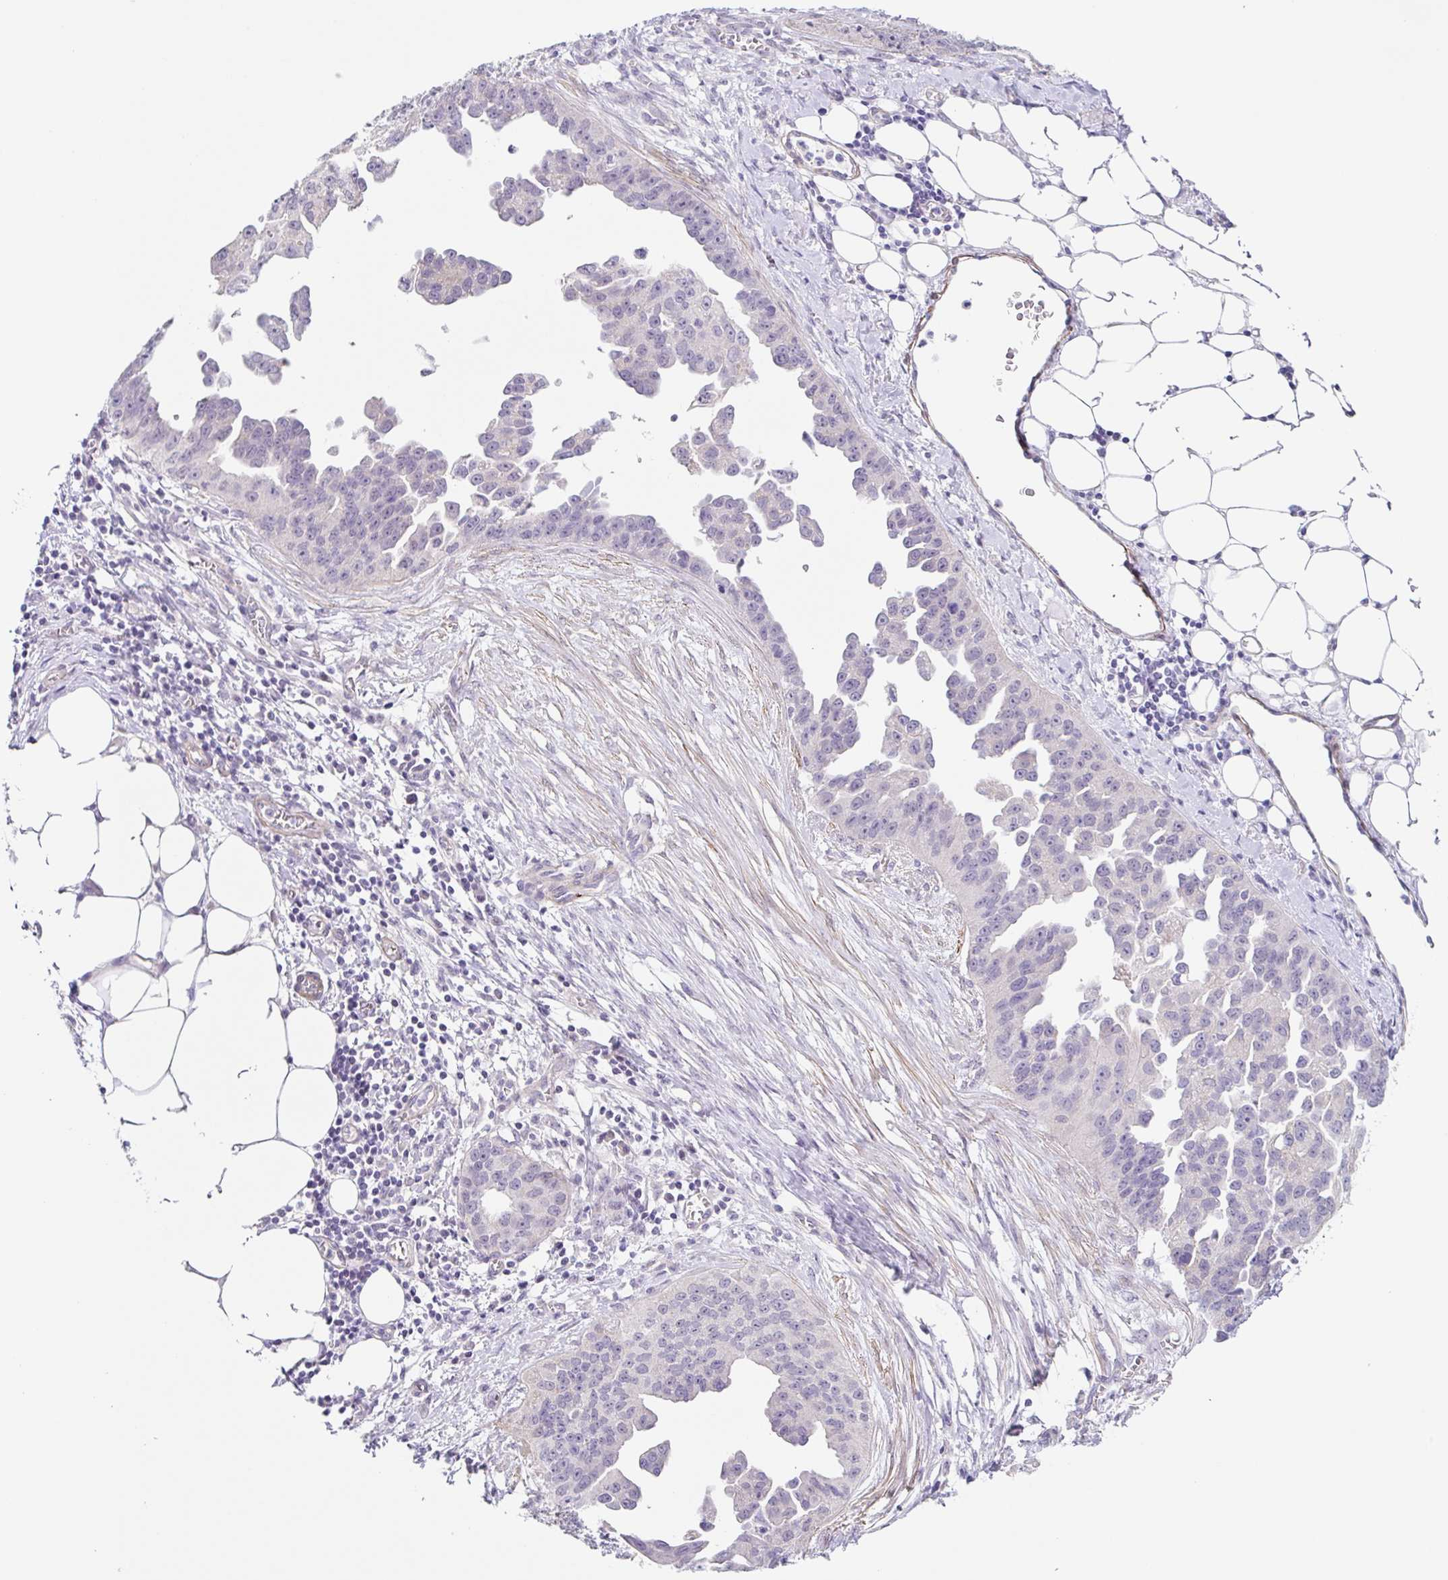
{"staining": {"intensity": "negative", "quantity": "none", "location": "none"}, "tissue": "ovarian cancer", "cell_type": "Tumor cells", "image_type": "cancer", "snomed": [{"axis": "morphology", "description": "Cystadenocarcinoma, serous, NOS"}, {"axis": "topography", "description": "Ovary"}], "caption": "Tumor cells show no significant expression in ovarian cancer.", "gene": "DCAF17", "patient": {"sex": "female", "age": 75}}